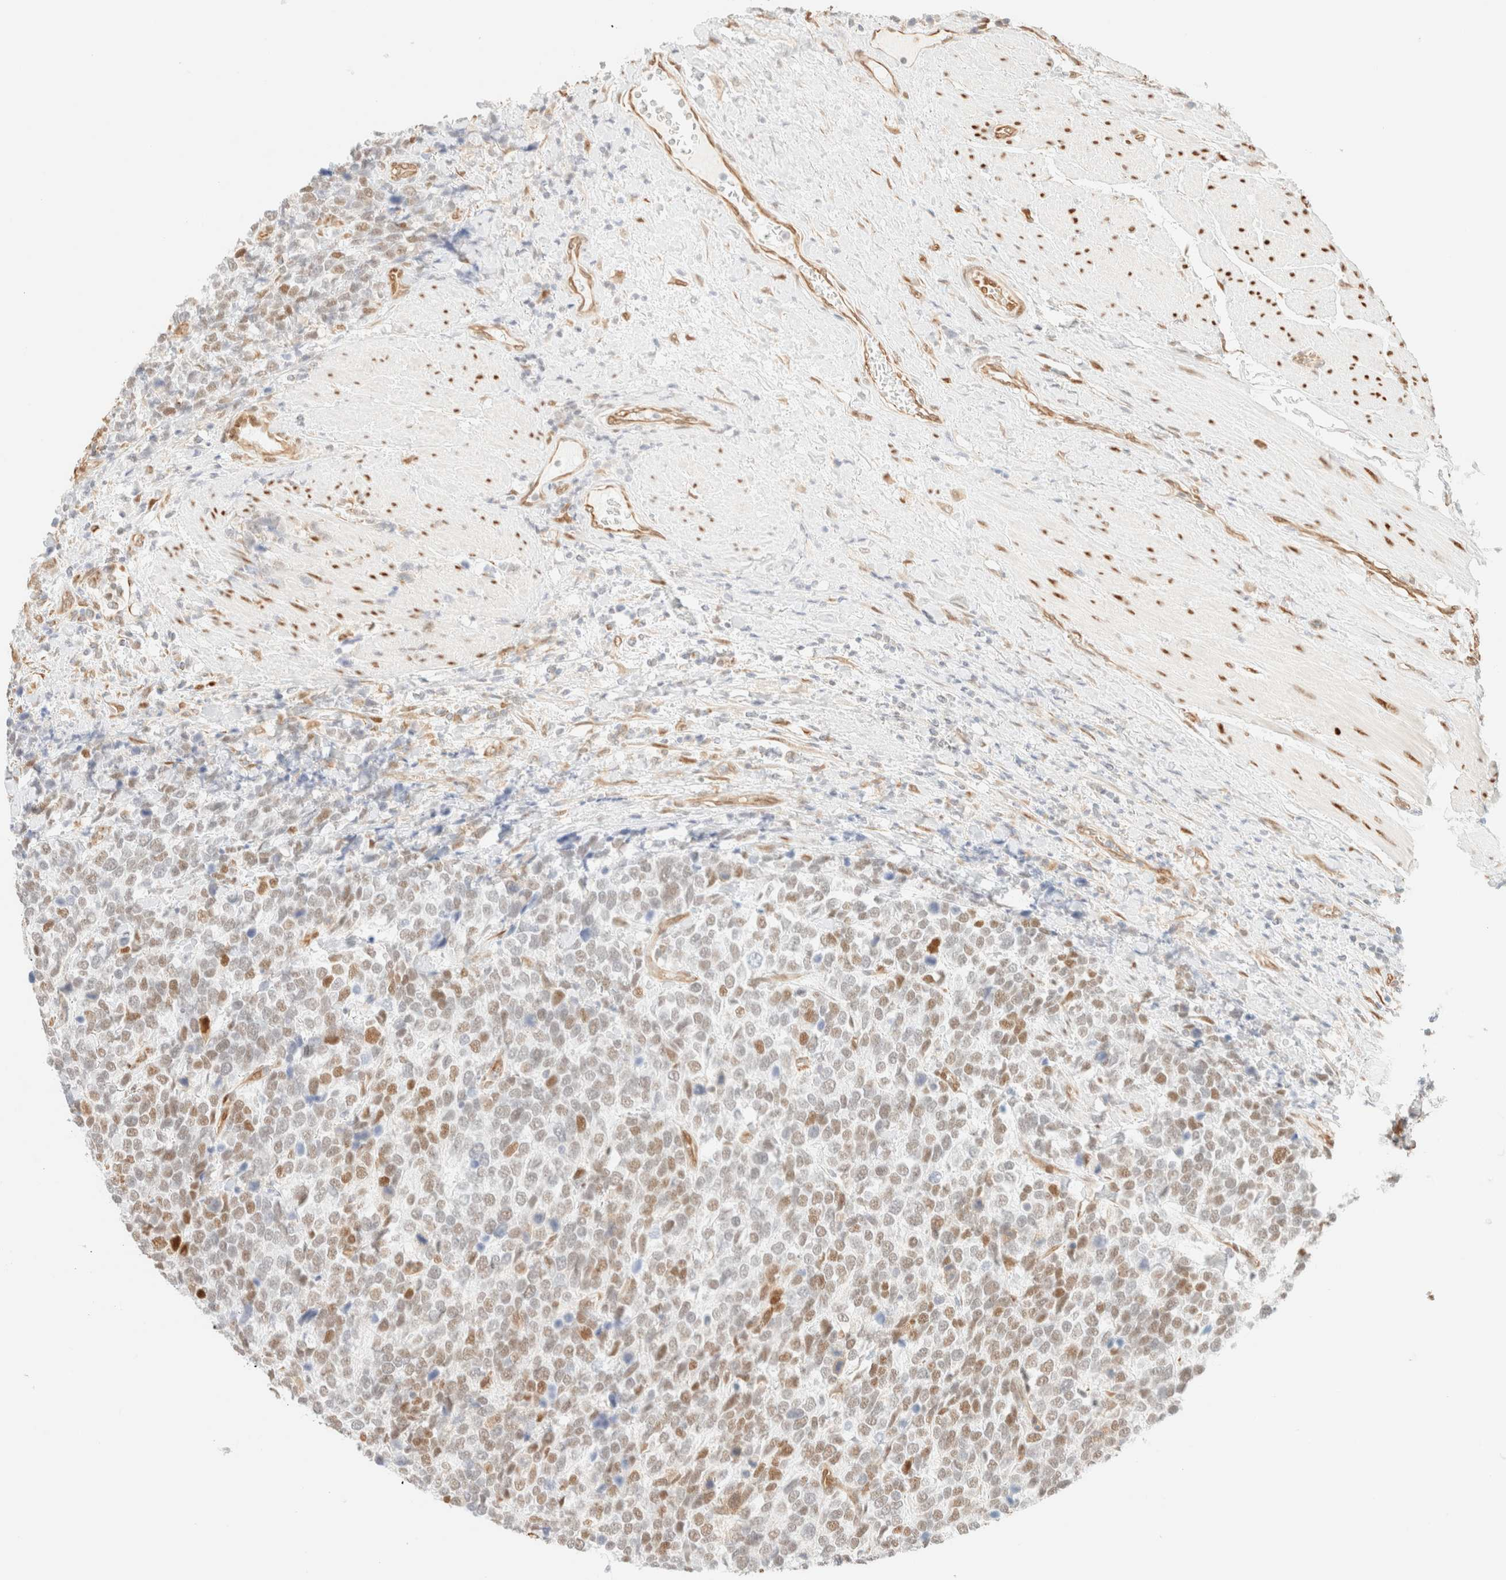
{"staining": {"intensity": "moderate", "quantity": "25%-75%", "location": "nuclear"}, "tissue": "urothelial cancer", "cell_type": "Tumor cells", "image_type": "cancer", "snomed": [{"axis": "morphology", "description": "Urothelial carcinoma, High grade"}, {"axis": "topography", "description": "Urinary bladder"}], "caption": "Immunohistochemistry (DAB (3,3'-diaminobenzidine)) staining of human urothelial cancer exhibits moderate nuclear protein staining in about 25%-75% of tumor cells. (DAB (3,3'-diaminobenzidine) = brown stain, brightfield microscopy at high magnification).", "gene": "ZSCAN18", "patient": {"sex": "female", "age": 82}}